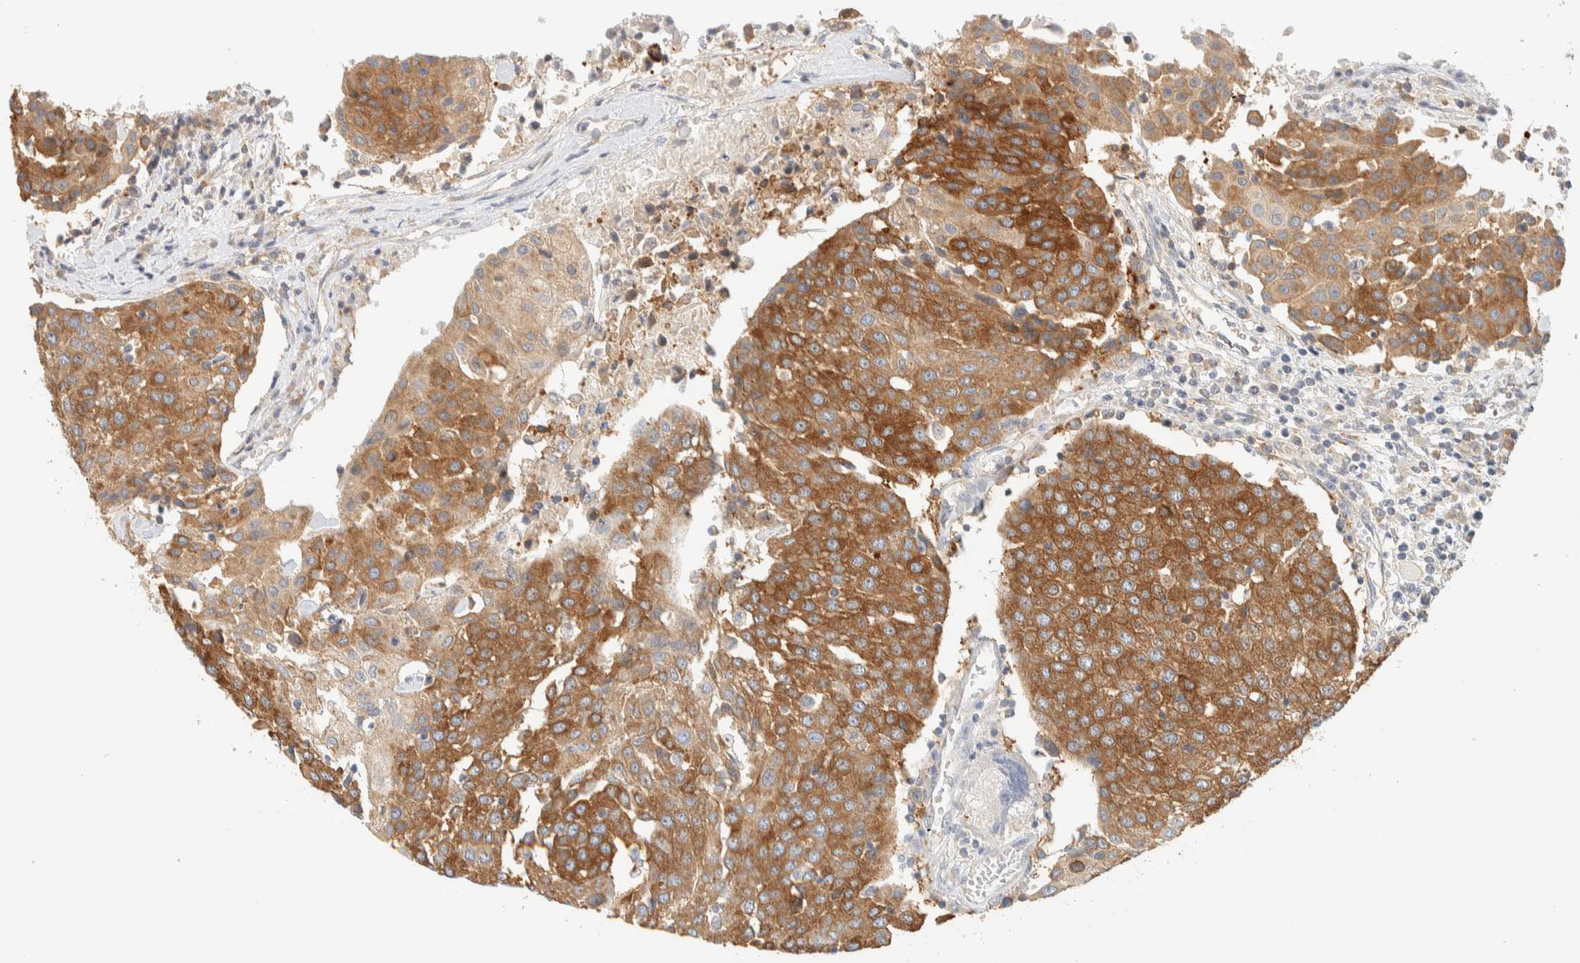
{"staining": {"intensity": "moderate", "quantity": ">75%", "location": "cytoplasmic/membranous"}, "tissue": "urothelial cancer", "cell_type": "Tumor cells", "image_type": "cancer", "snomed": [{"axis": "morphology", "description": "Urothelial carcinoma, High grade"}, {"axis": "topography", "description": "Urinary bladder"}], "caption": "Human high-grade urothelial carcinoma stained with a brown dye demonstrates moderate cytoplasmic/membranous positive expression in about >75% of tumor cells.", "gene": "TBC1D8B", "patient": {"sex": "female", "age": 85}}